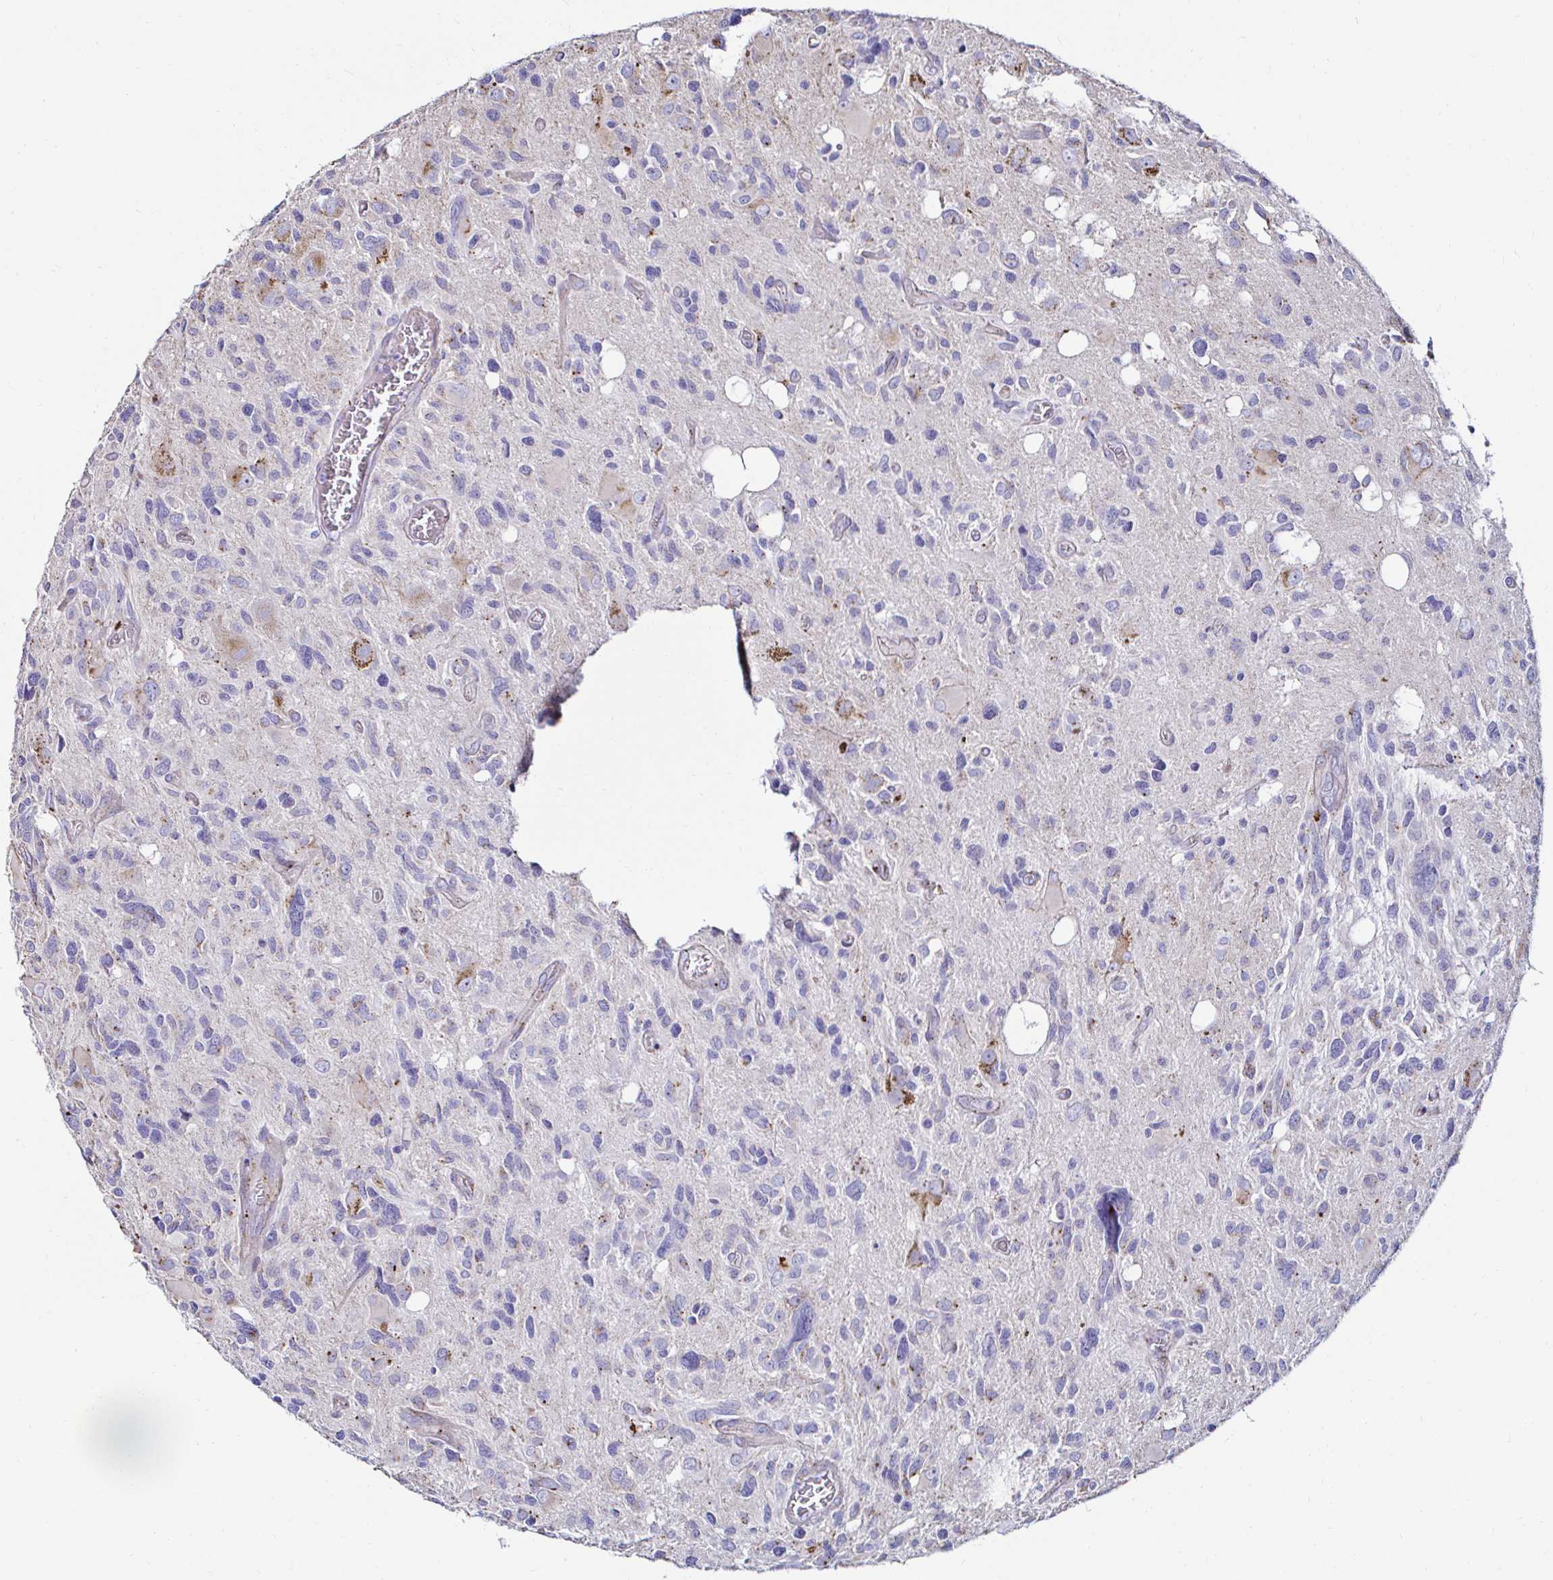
{"staining": {"intensity": "moderate", "quantity": "<25%", "location": "cytoplasmic/membranous"}, "tissue": "glioma", "cell_type": "Tumor cells", "image_type": "cancer", "snomed": [{"axis": "morphology", "description": "Glioma, malignant, High grade"}, {"axis": "topography", "description": "Brain"}], "caption": "This histopathology image reveals immunohistochemistry staining of human malignant high-grade glioma, with low moderate cytoplasmic/membranous expression in about <25% of tumor cells.", "gene": "GALNS", "patient": {"sex": "male", "age": 49}}